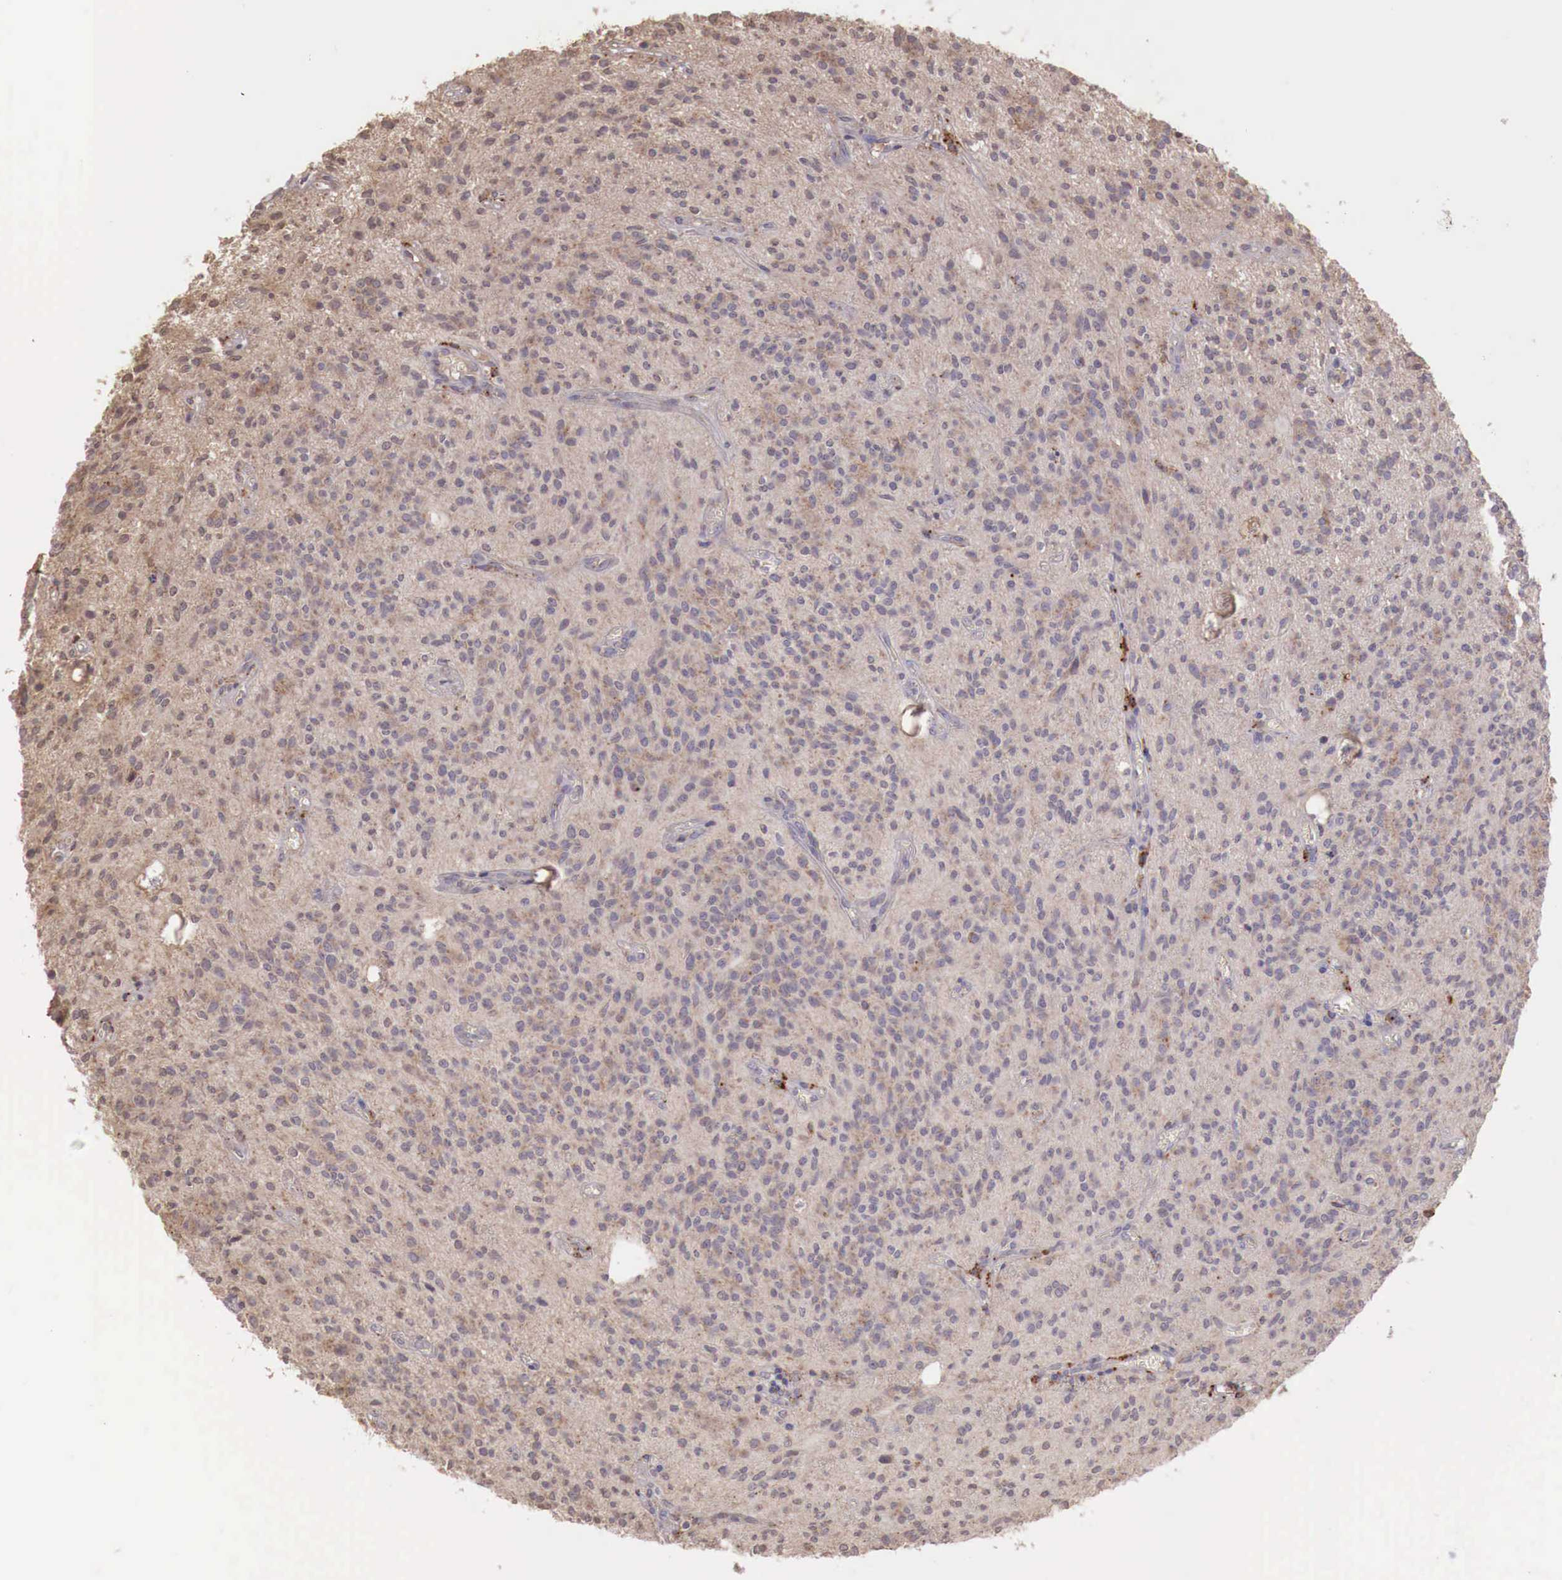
{"staining": {"intensity": "weak", "quantity": "<25%", "location": "cytoplasmic/membranous"}, "tissue": "glioma", "cell_type": "Tumor cells", "image_type": "cancer", "snomed": [{"axis": "morphology", "description": "Glioma, malignant, Low grade"}, {"axis": "topography", "description": "Brain"}], "caption": "Tumor cells are negative for protein expression in human glioma. (Brightfield microscopy of DAB immunohistochemistry at high magnification).", "gene": "CHRDL1", "patient": {"sex": "female", "age": 15}}